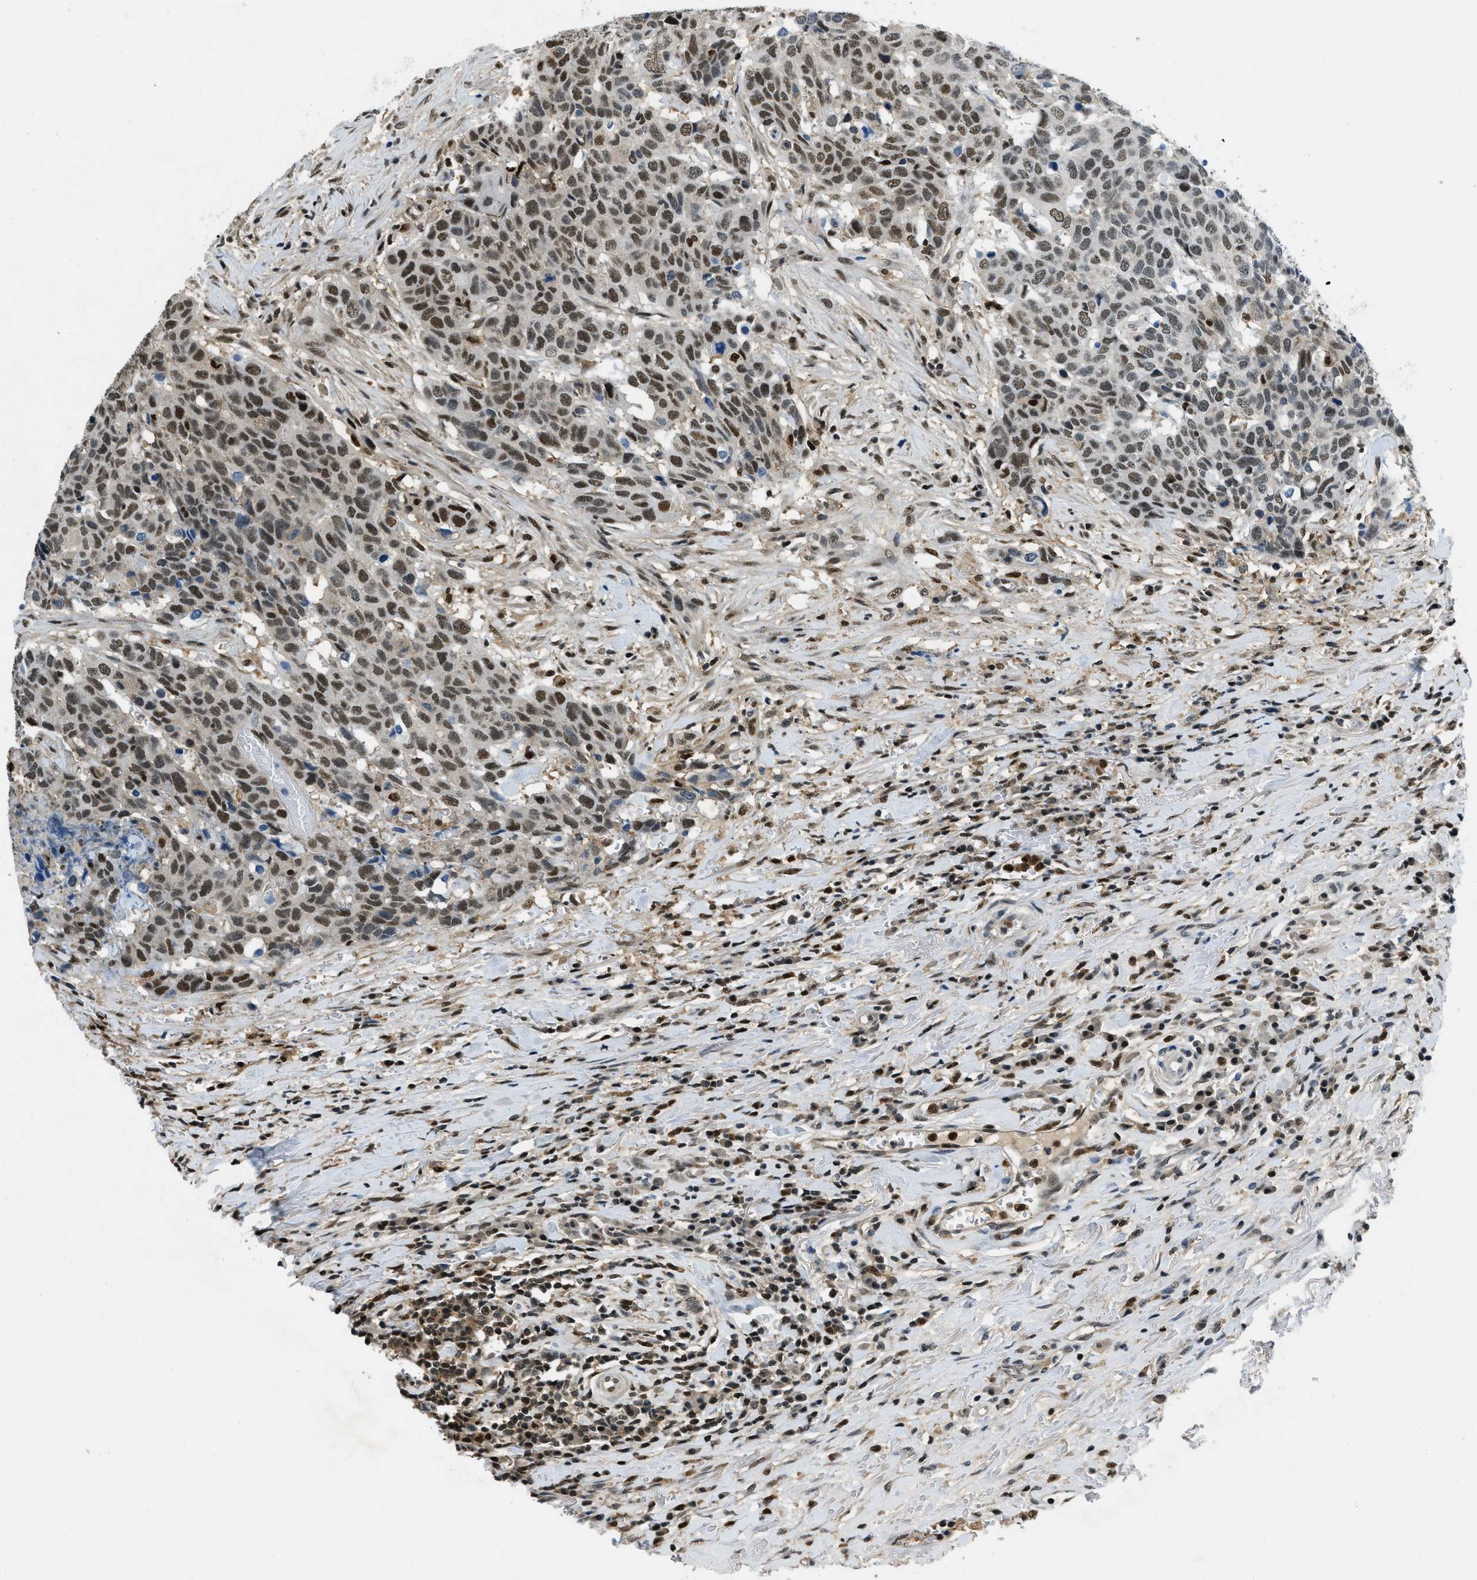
{"staining": {"intensity": "moderate", "quantity": ">75%", "location": "nuclear"}, "tissue": "head and neck cancer", "cell_type": "Tumor cells", "image_type": "cancer", "snomed": [{"axis": "morphology", "description": "Squamous cell carcinoma, NOS"}, {"axis": "topography", "description": "Head-Neck"}], "caption": "Immunohistochemical staining of human head and neck squamous cell carcinoma demonstrates medium levels of moderate nuclear positivity in about >75% of tumor cells.", "gene": "OGFR", "patient": {"sex": "male", "age": 66}}